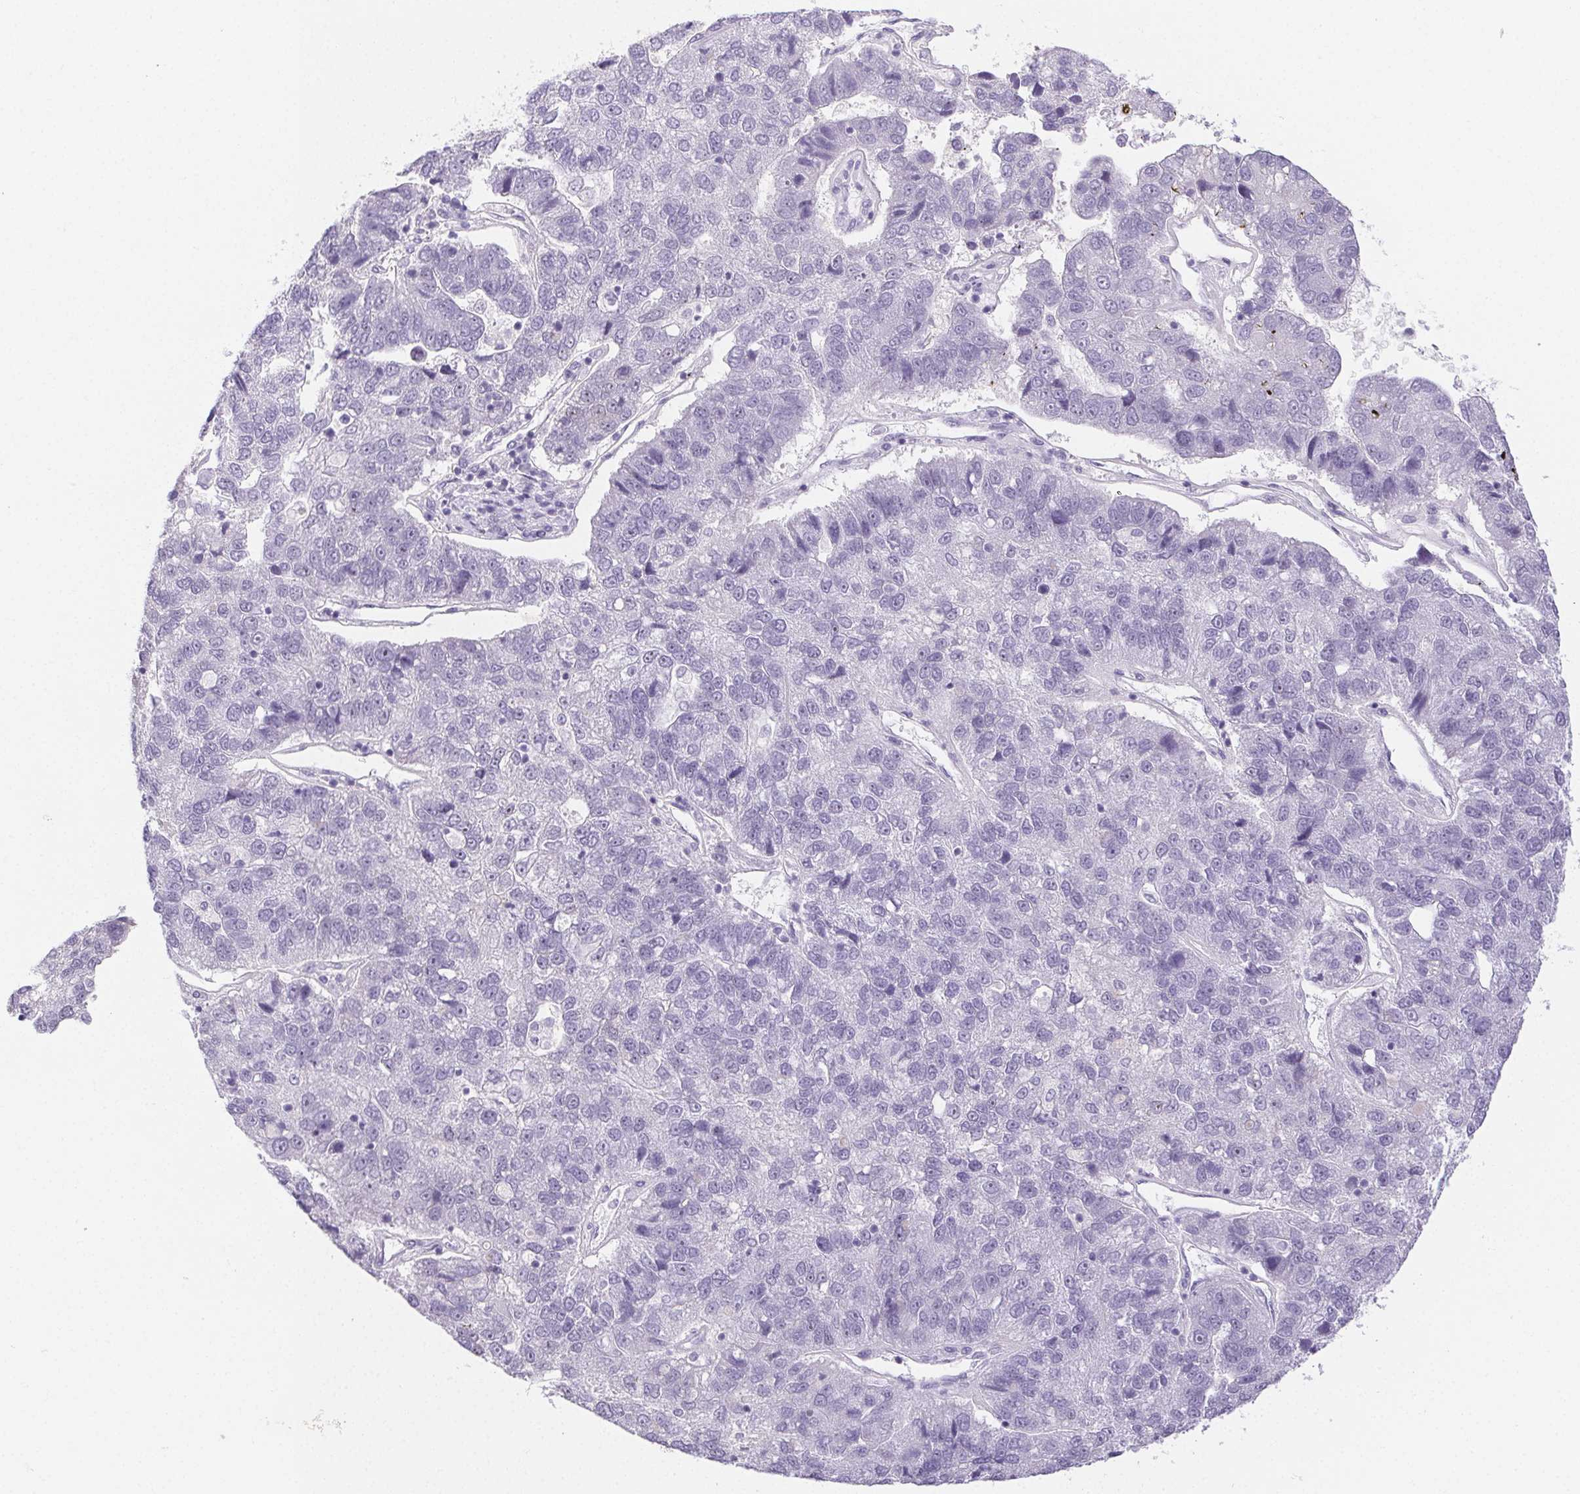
{"staining": {"intensity": "negative", "quantity": "none", "location": "none"}, "tissue": "pancreatic cancer", "cell_type": "Tumor cells", "image_type": "cancer", "snomed": [{"axis": "morphology", "description": "Adenocarcinoma, NOS"}, {"axis": "topography", "description": "Pancreas"}], "caption": "Pancreatic cancer (adenocarcinoma) was stained to show a protein in brown. There is no significant expression in tumor cells.", "gene": "ST8SIA3", "patient": {"sex": "female", "age": 61}}